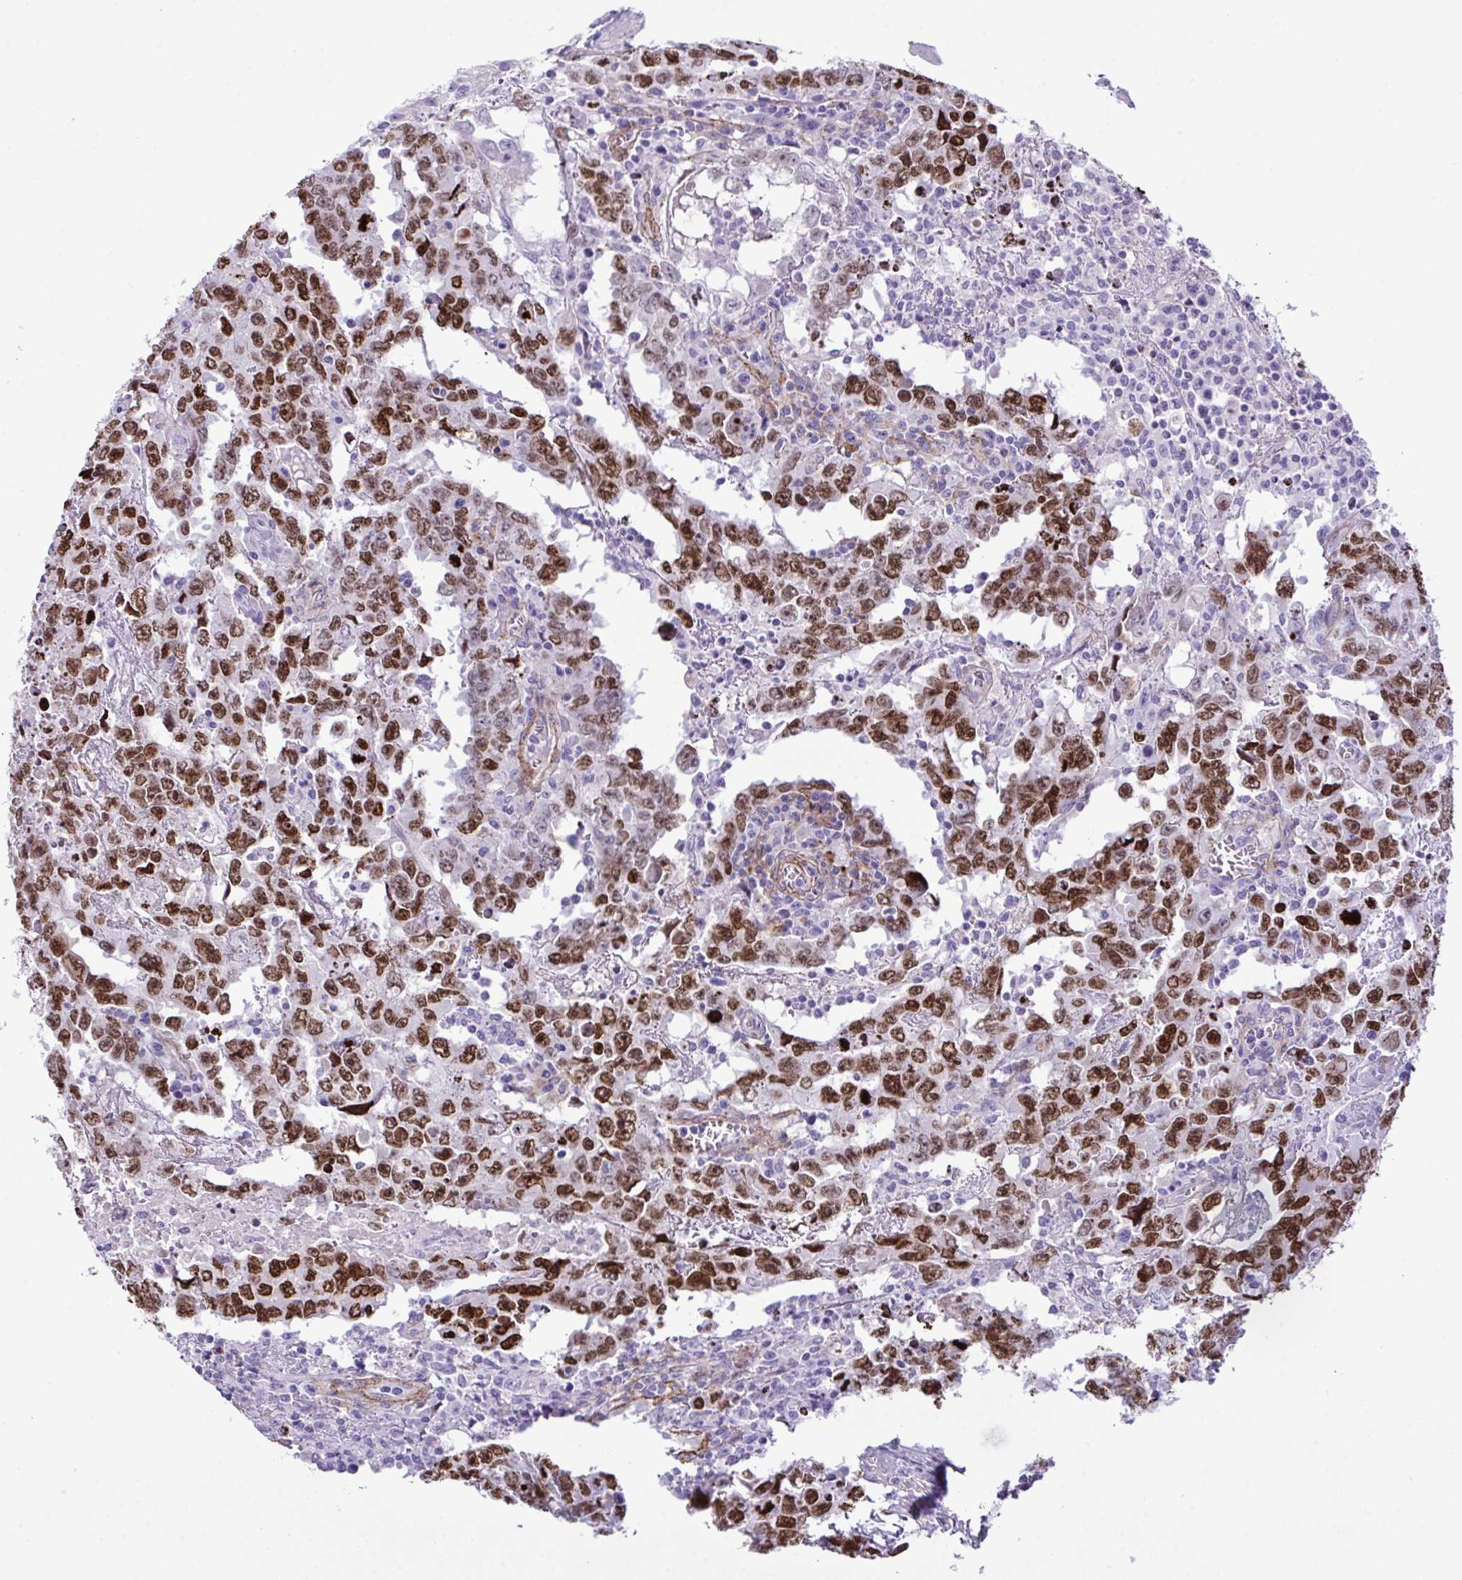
{"staining": {"intensity": "strong", "quantity": ">75%", "location": "nuclear"}, "tissue": "testis cancer", "cell_type": "Tumor cells", "image_type": "cancer", "snomed": [{"axis": "morphology", "description": "Carcinoma, Embryonal, NOS"}, {"axis": "topography", "description": "Testis"}], "caption": "Immunohistochemistry (IHC) micrograph of neoplastic tissue: human testis embryonal carcinoma stained using immunohistochemistry displays high levels of strong protein expression localized specifically in the nuclear of tumor cells, appearing as a nuclear brown color.", "gene": "SYNPO2L", "patient": {"sex": "male", "age": 22}}